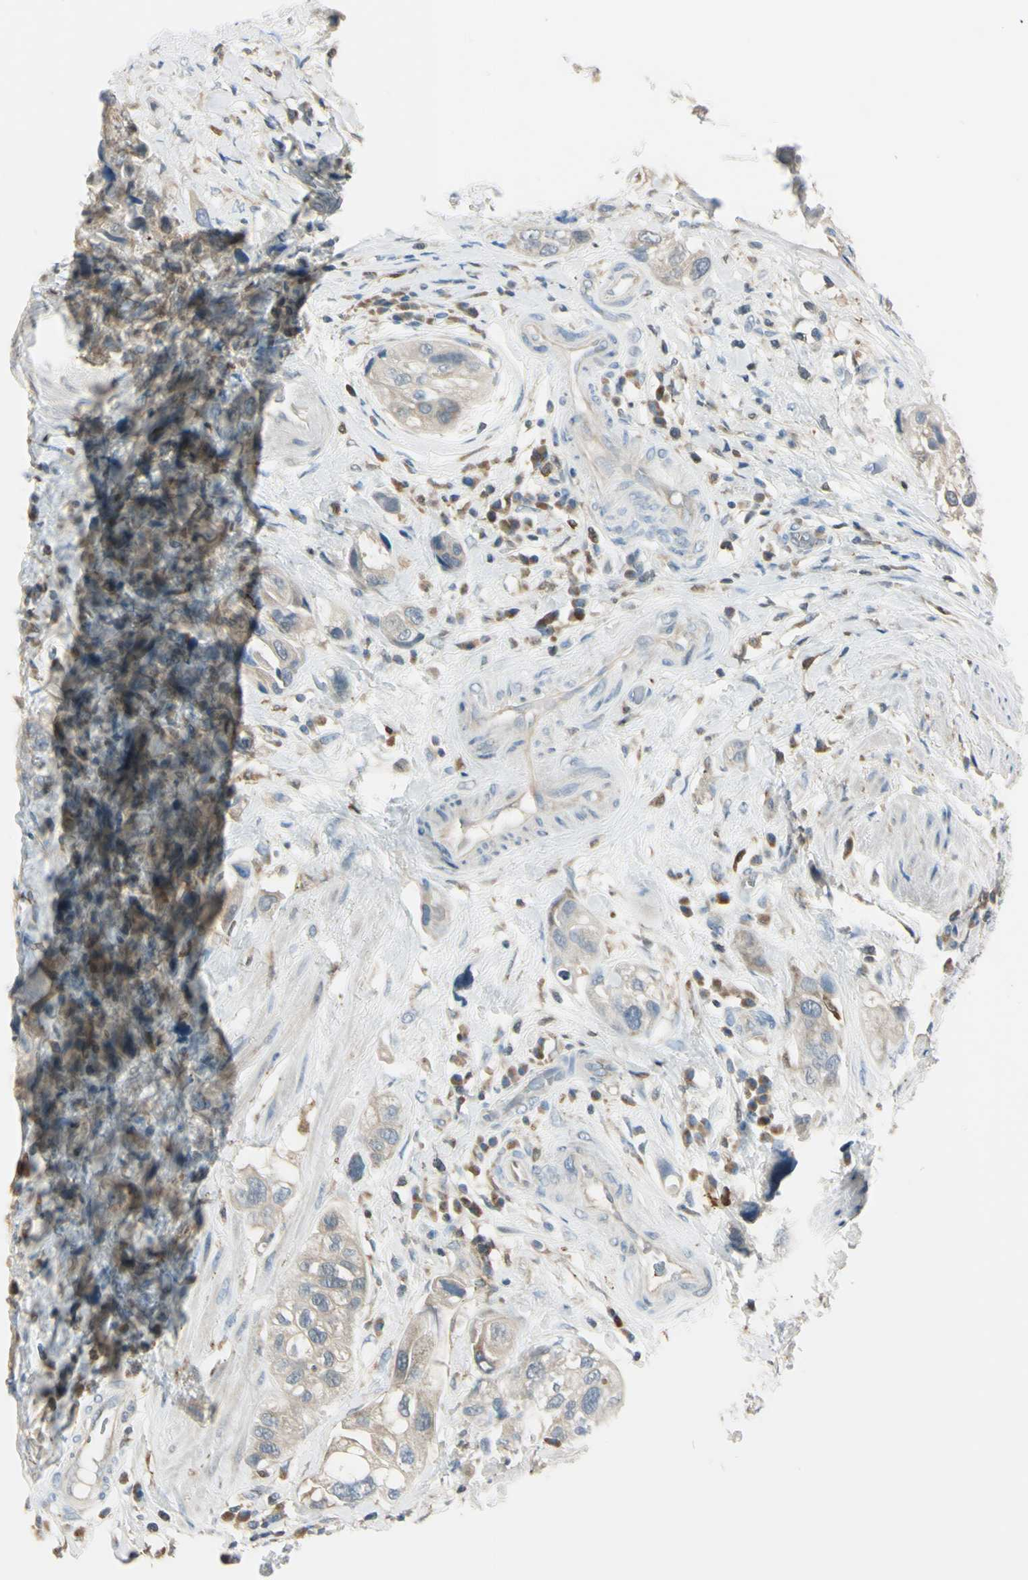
{"staining": {"intensity": "weak", "quantity": ">75%", "location": "cytoplasmic/membranous"}, "tissue": "urothelial cancer", "cell_type": "Tumor cells", "image_type": "cancer", "snomed": [{"axis": "morphology", "description": "Urothelial carcinoma, High grade"}, {"axis": "topography", "description": "Urinary bladder"}], "caption": "Urothelial carcinoma (high-grade) stained with a brown dye demonstrates weak cytoplasmic/membranous positive positivity in about >75% of tumor cells.", "gene": "CYRIB", "patient": {"sex": "female", "age": 64}}